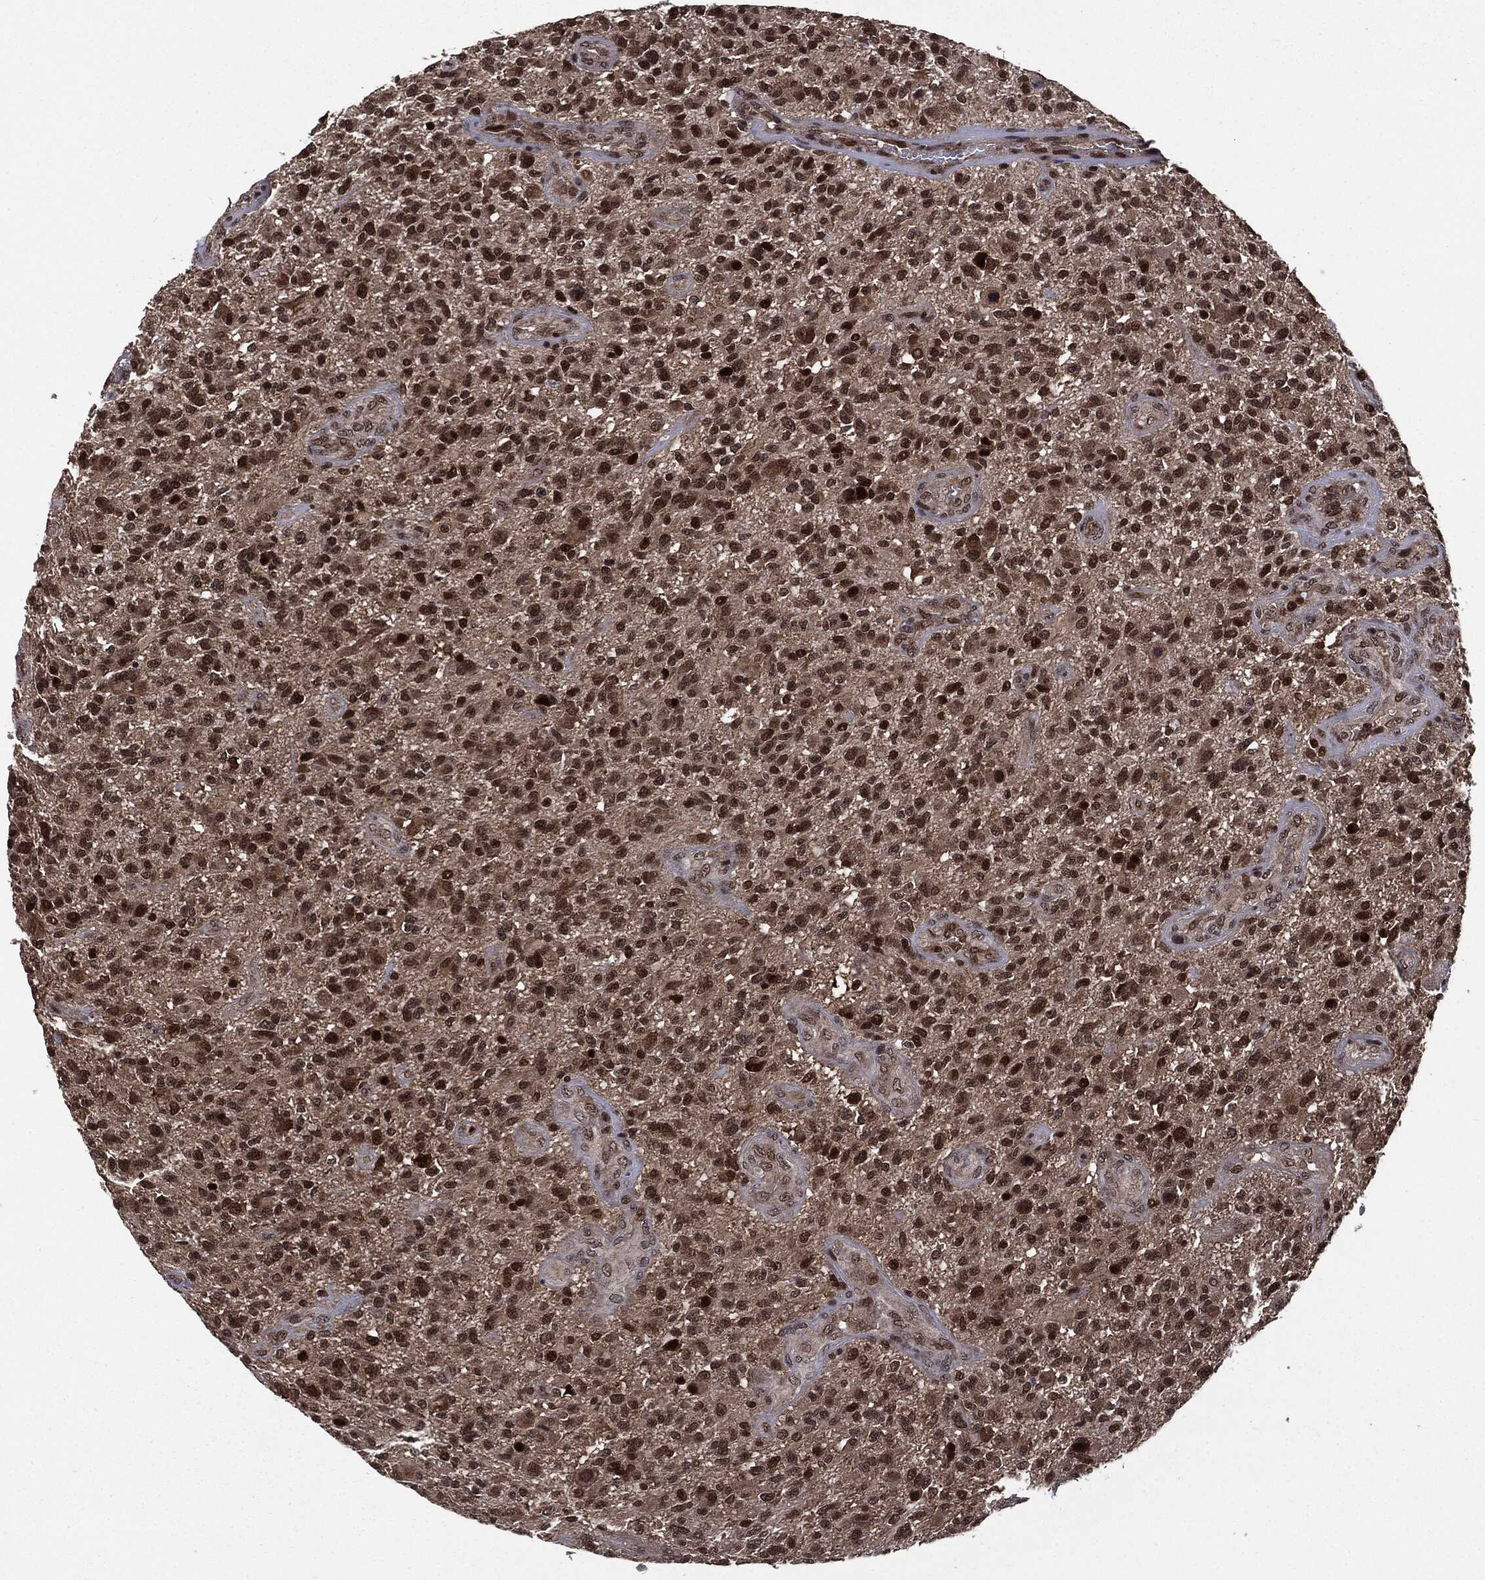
{"staining": {"intensity": "strong", "quantity": ">75%", "location": "nuclear"}, "tissue": "glioma", "cell_type": "Tumor cells", "image_type": "cancer", "snomed": [{"axis": "morphology", "description": "Glioma, malignant, High grade"}, {"axis": "topography", "description": "Brain"}], "caption": "Brown immunohistochemical staining in human glioma displays strong nuclear positivity in approximately >75% of tumor cells.", "gene": "PTPA", "patient": {"sex": "male", "age": 47}}